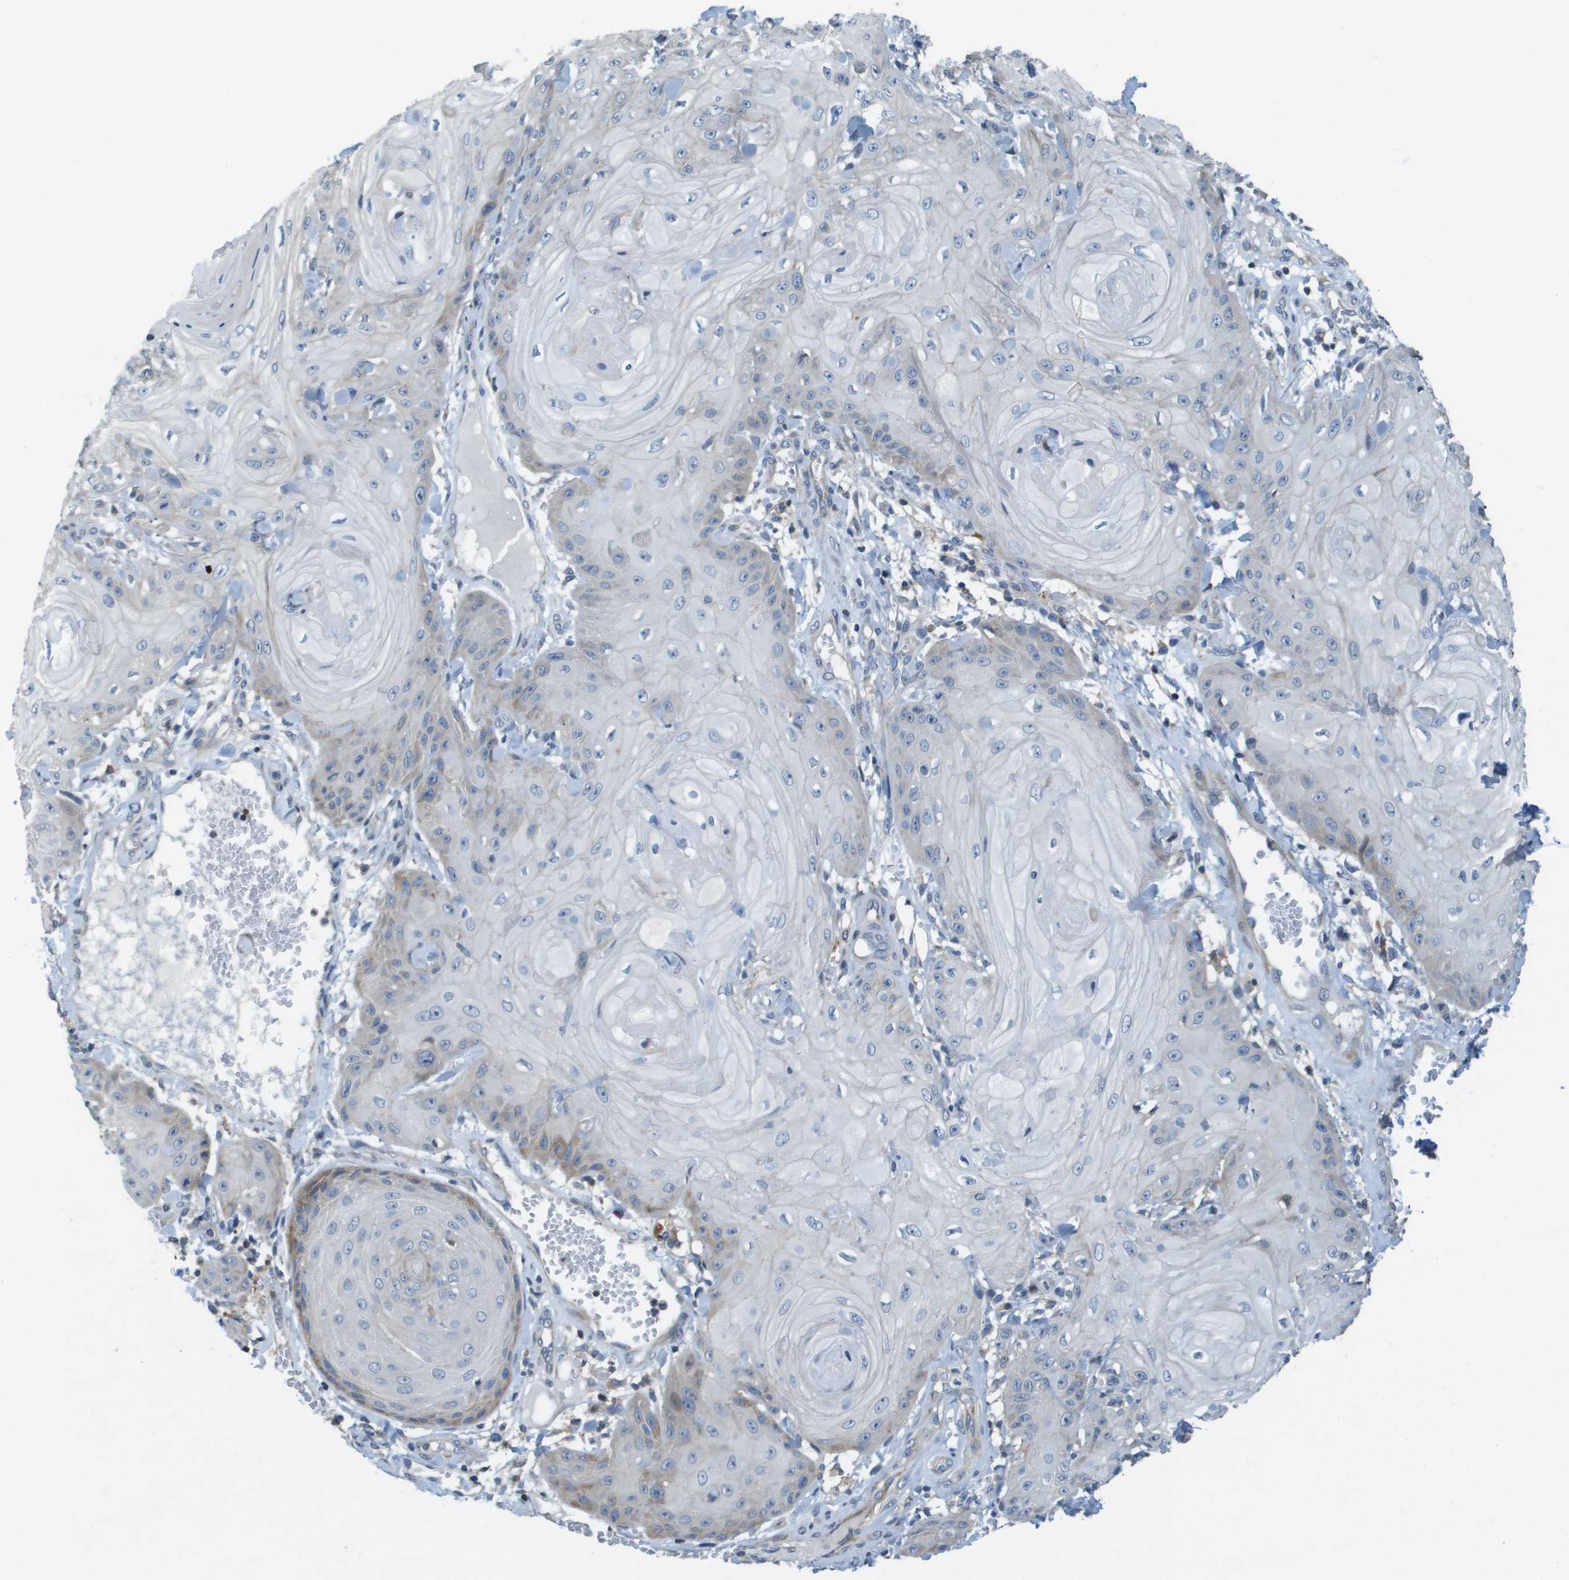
{"staining": {"intensity": "weak", "quantity": "<25%", "location": "cytoplasmic/membranous"}, "tissue": "skin cancer", "cell_type": "Tumor cells", "image_type": "cancer", "snomed": [{"axis": "morphology", "description": "Squamous cell carcinoma, NOS"}, {"axis": "topography", "description": "Skin"}], "caption": "An immunohistochemistry histopathology image of skin cancer (squamous cell carcinoma) is shown. There is no staining in tumor cells of skin cancer (squamous cell carcinoma).", "gene": "SCN4B", "patient": {"sex": "male", "age": 74}}